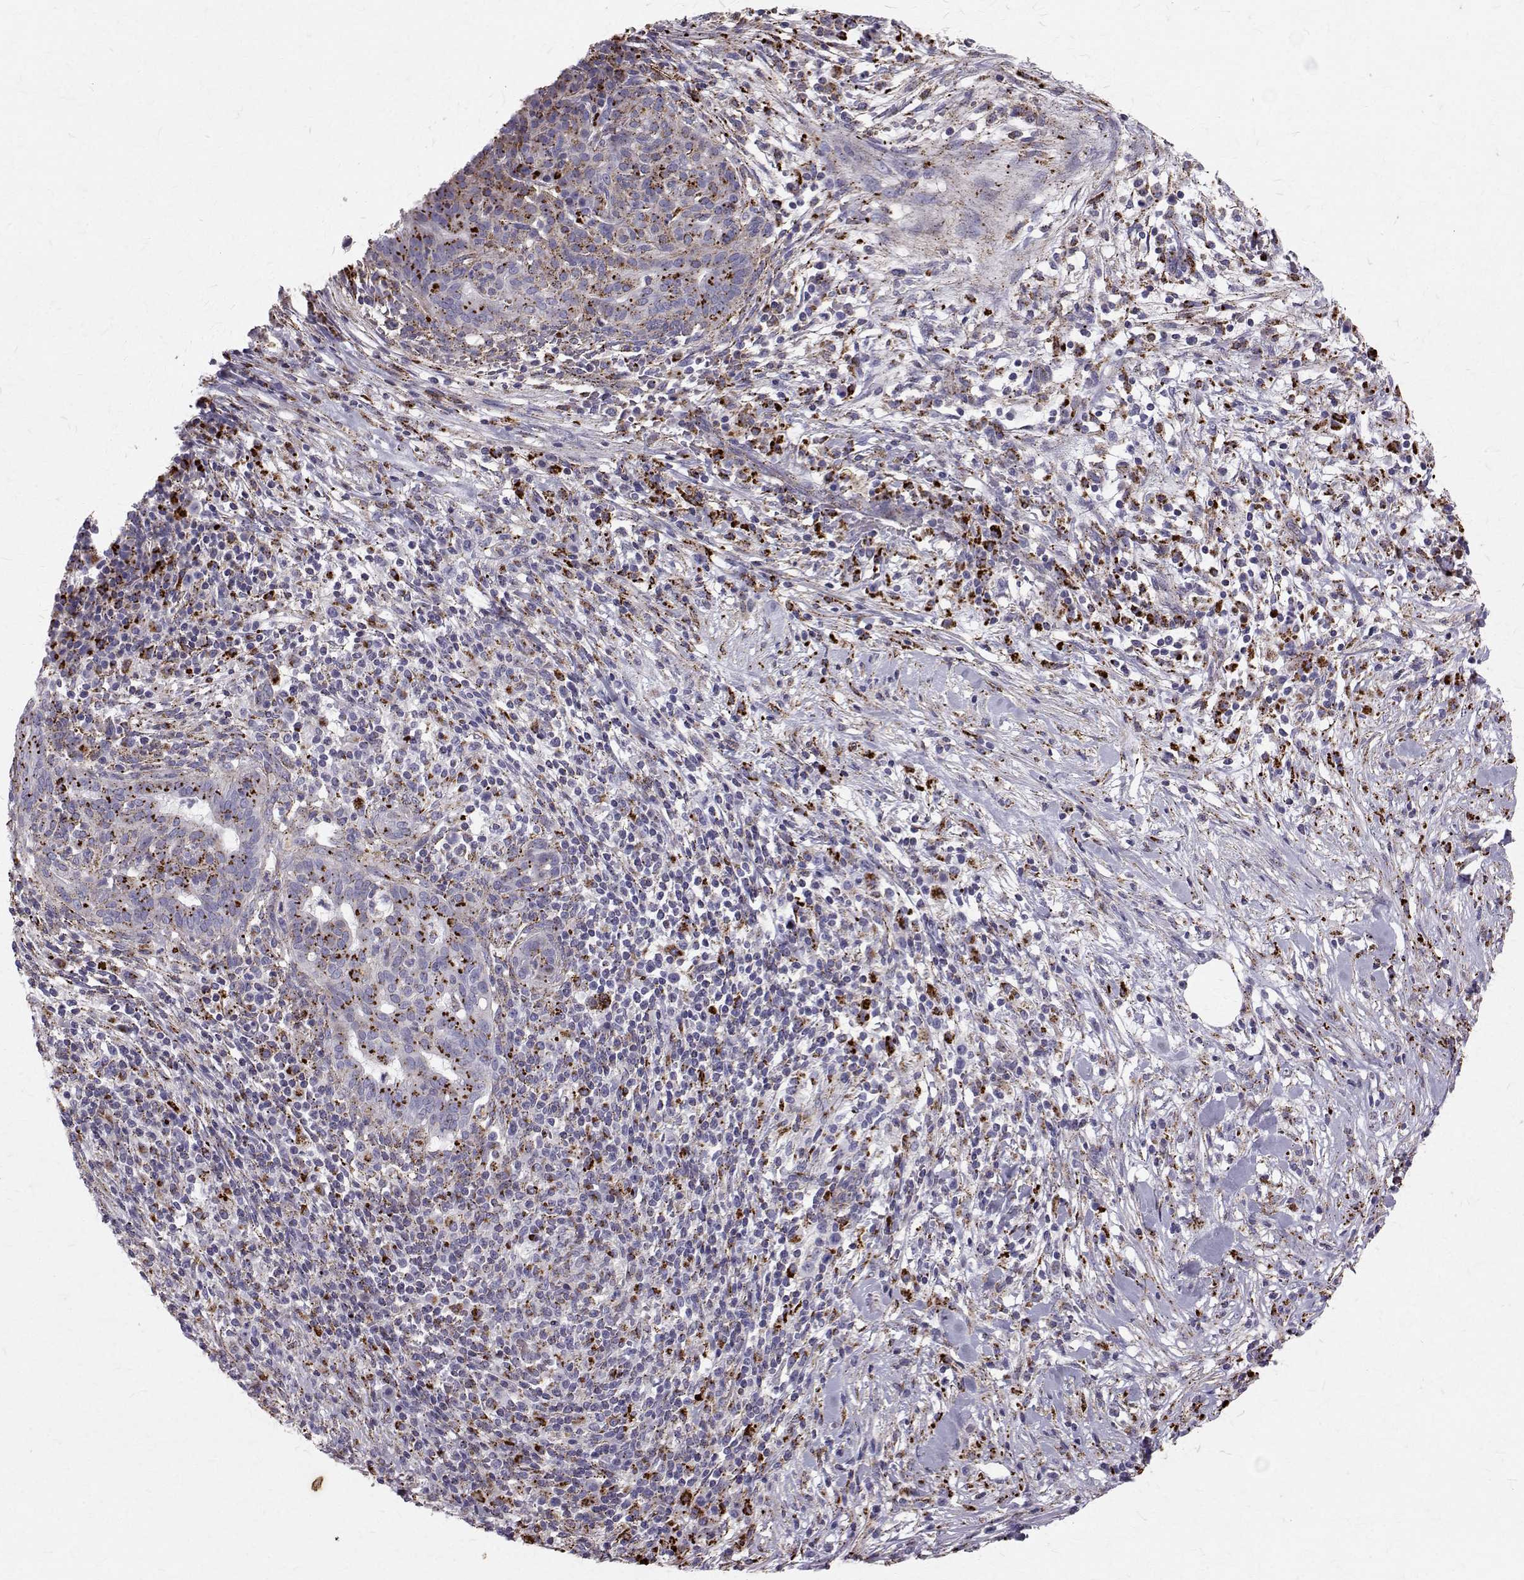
{"staining": {"intensity": "strong", "quantity": "<25%", "location": "cytoplasmic/membranous"}, "tissue": "pancreatic cancer", "cell_type": "Tumor cells", "image_type": "cancer", "snomed": [{"axis": "morphology", "description": "Adenocarcinoma, NOS"}, {"axis": "topography", "description": "Pancreas"}], "caption": "This histopathology image demonstrates pancreatic cancer stained with immunohistochemistry (IHC) to label a protein in brown. The cytoplasmic/membranous of tumor cells show strong positivity for the protein. Nuclei are counter-stained blue.", "gene": "TPP1", "patient": {"sex": "male", "age": 44}}